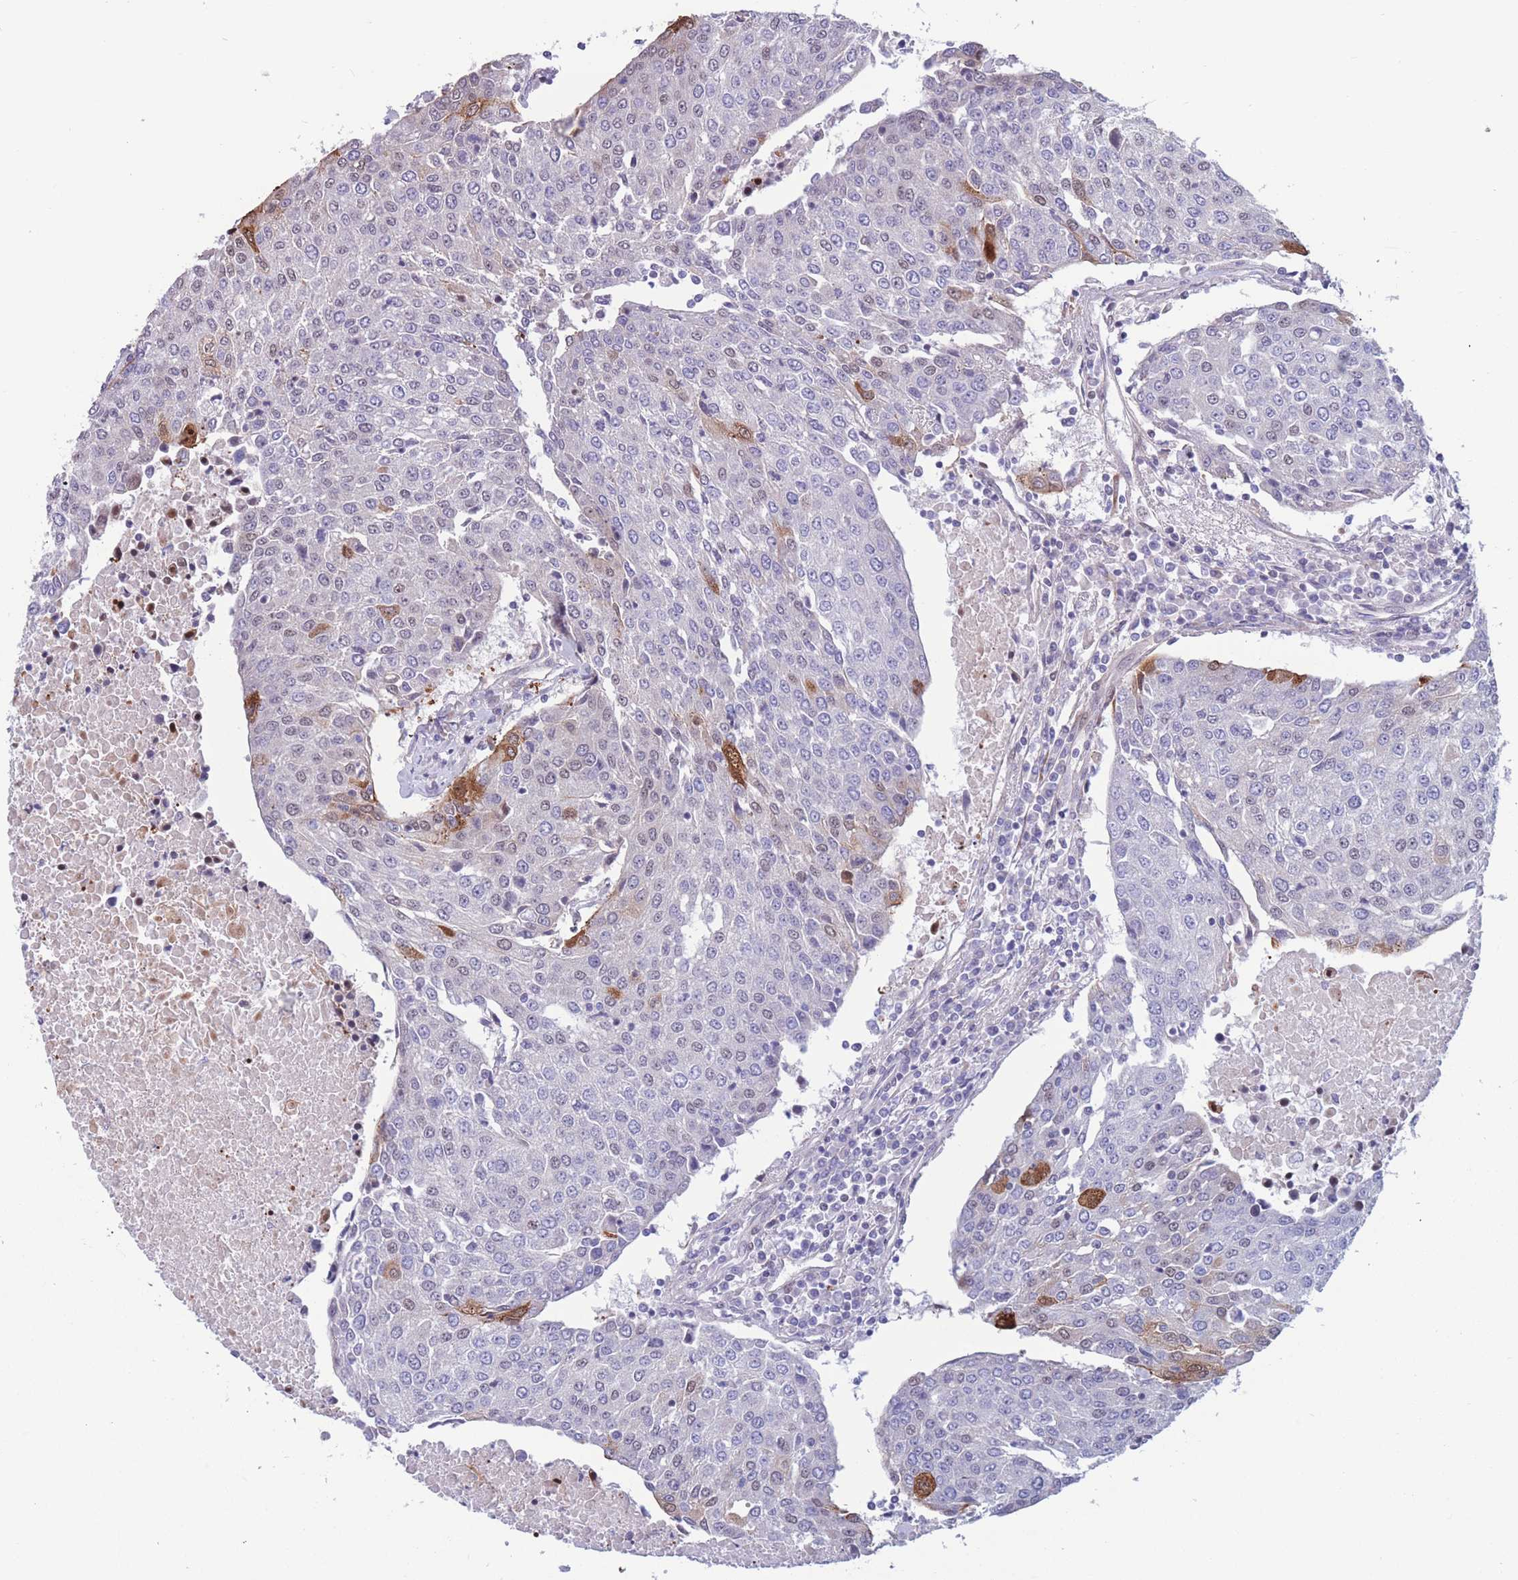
{"staining": {"intensity": "negative", "quantity": "none", "location": "none"}, "tissue": "urothelial cancer", "cell_type": "Tumor cells", "image_type": "cancer", "snomed": [{"axis": "morphology", "description": "Urothelial carcinoma, High grade"}, {"axis": "topography", "description": "Urinary bladder"}], "caption": "The micrograph reveals no significant positivity in tumor cells of urothelial cancer.", "gene": "BCL9L", "patient": {"sex": "female", "age": 85}}